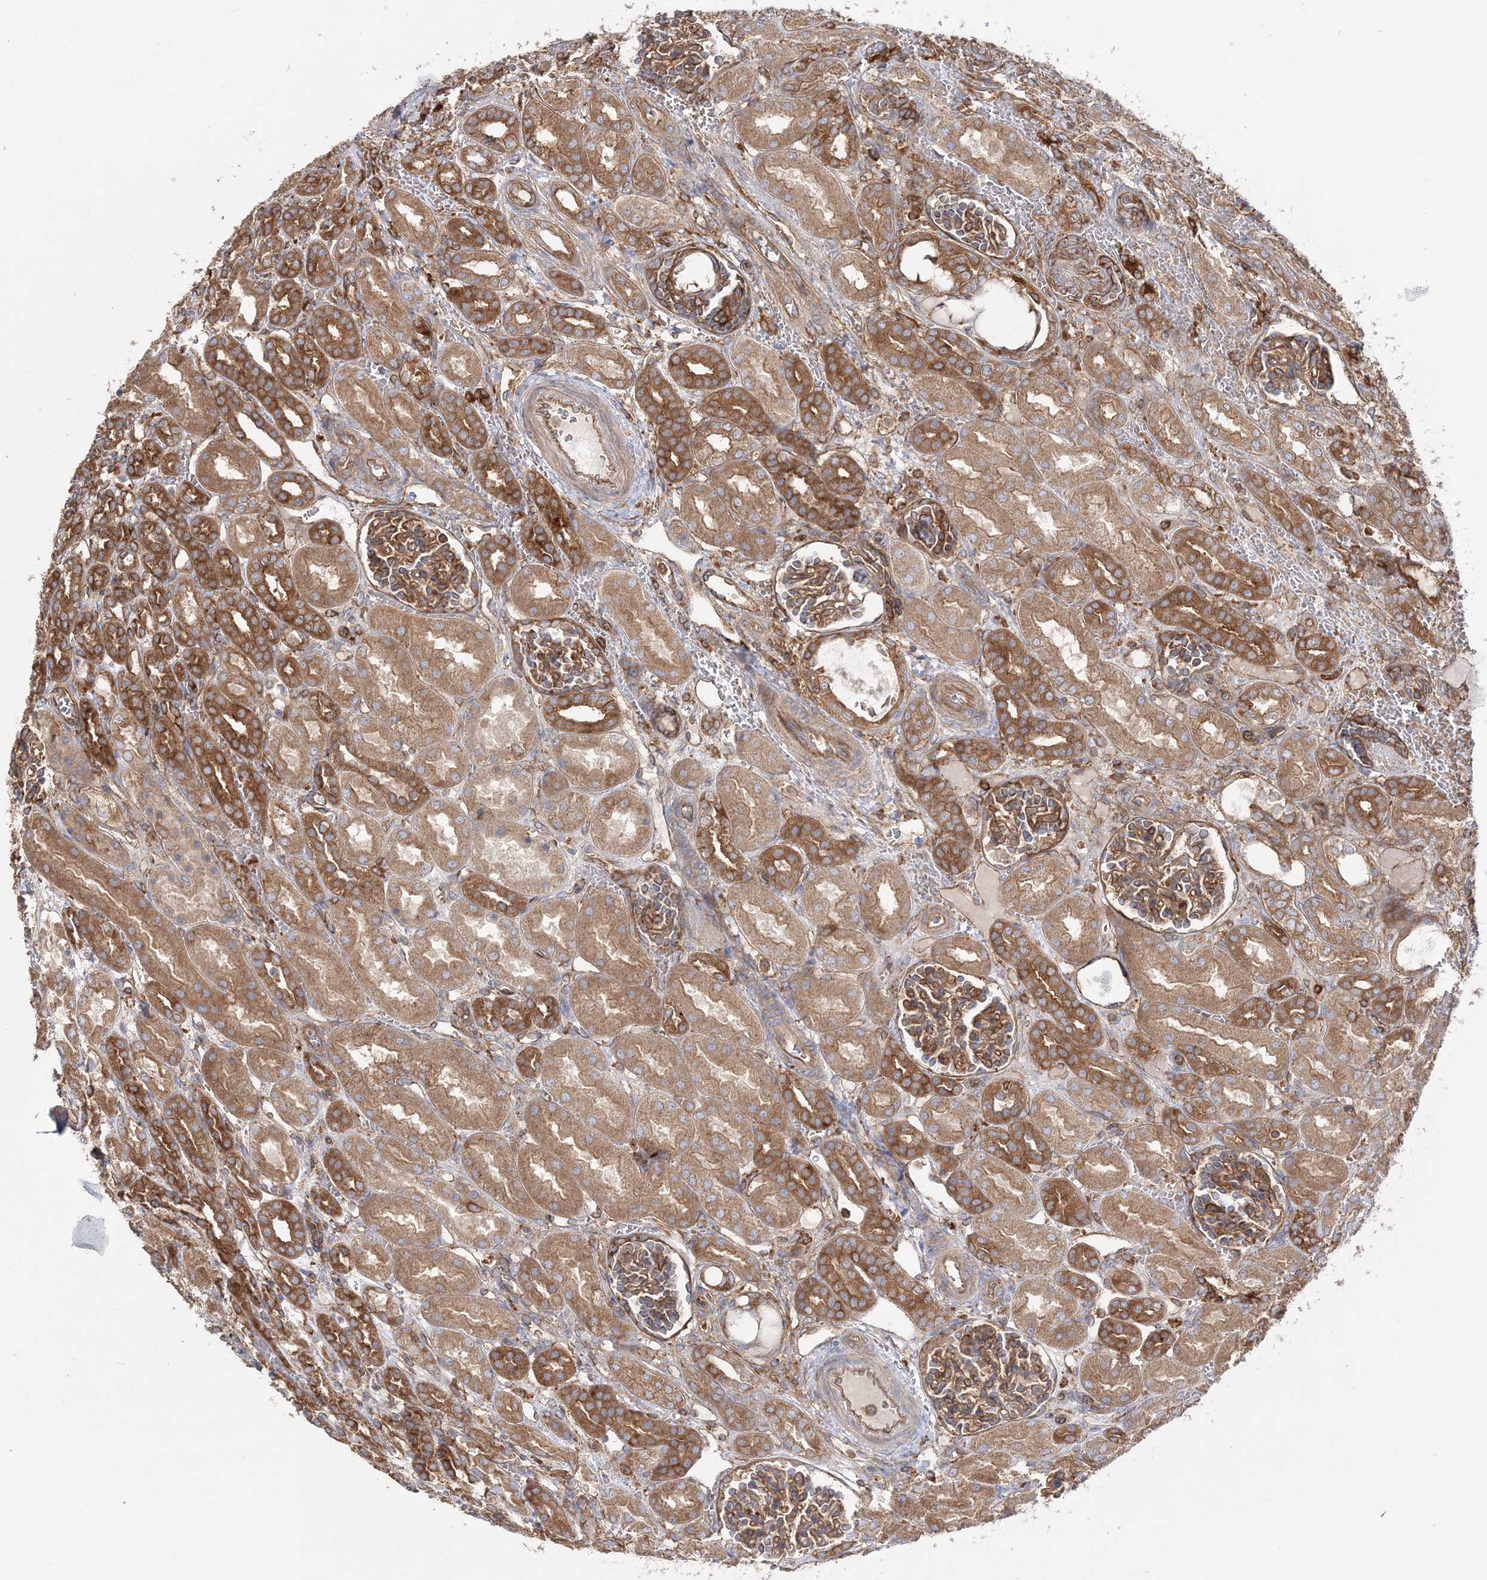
{"staining": {"intensity": "moderate", "quantity": ">75%", "location": "cytoplasmic/membranous"}, "tissue": "kidney", "cell_type": "Cells in glomeruli", "image_type": "normal", "snomed": [{"axis": "morphology", "description": "Normal tissue, NOS"}, {"axis": "morphology", "description": "Neoplasm, malignant, NOS"}, {"axis": "topography", "description": "Kidney"}], "caption": "There is medium levels of moderate cytoplasmic/membranous positivity in cells in glomeruli of benign kidney, as demonstrated by immunohistochemical staining (brown color).", "gene": "TBC1D5", "patient": {"sex": "female", "age": 1}}